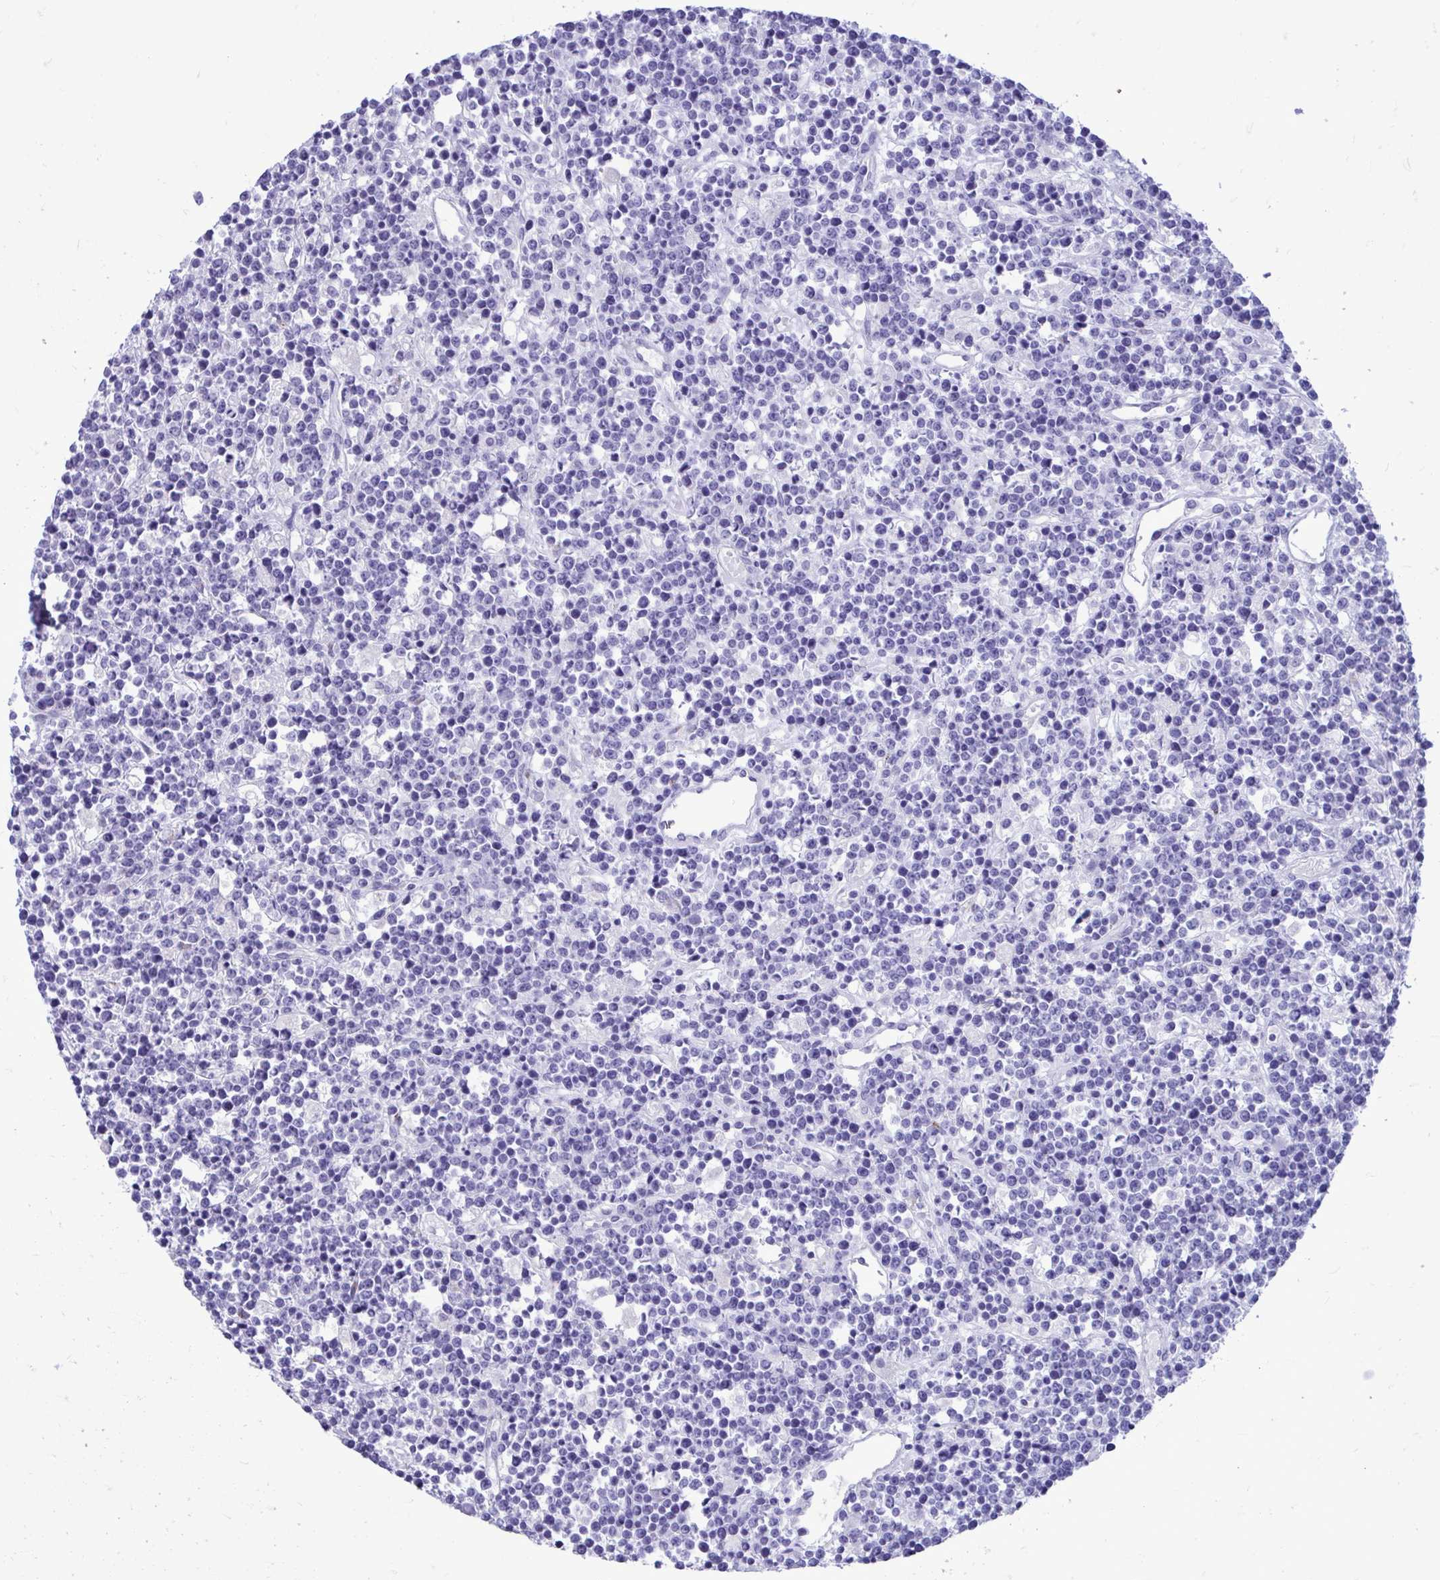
{"staining": {"intensity": "negative", "quantity": "none", "location": "none"}, "tissue": "lymphoma", "cell_type": "Tumor cells", "image_type": "cancer", "snomed": [{"axis": "morphology", "description": "Malignant lymphoma, non-Hodgkin's type, High grade"}, {"axis": "topography", "description": "Ovary"}], "caption": "Tumor cells show no significant staining in lymphoma. (Brightfield microscopy of DAB (3,3'-diaminobenzidine) immunohistochemistry at high magnification).", "gene": "ANKDD1B", "patient": {"sex": "female", "age": 56}}